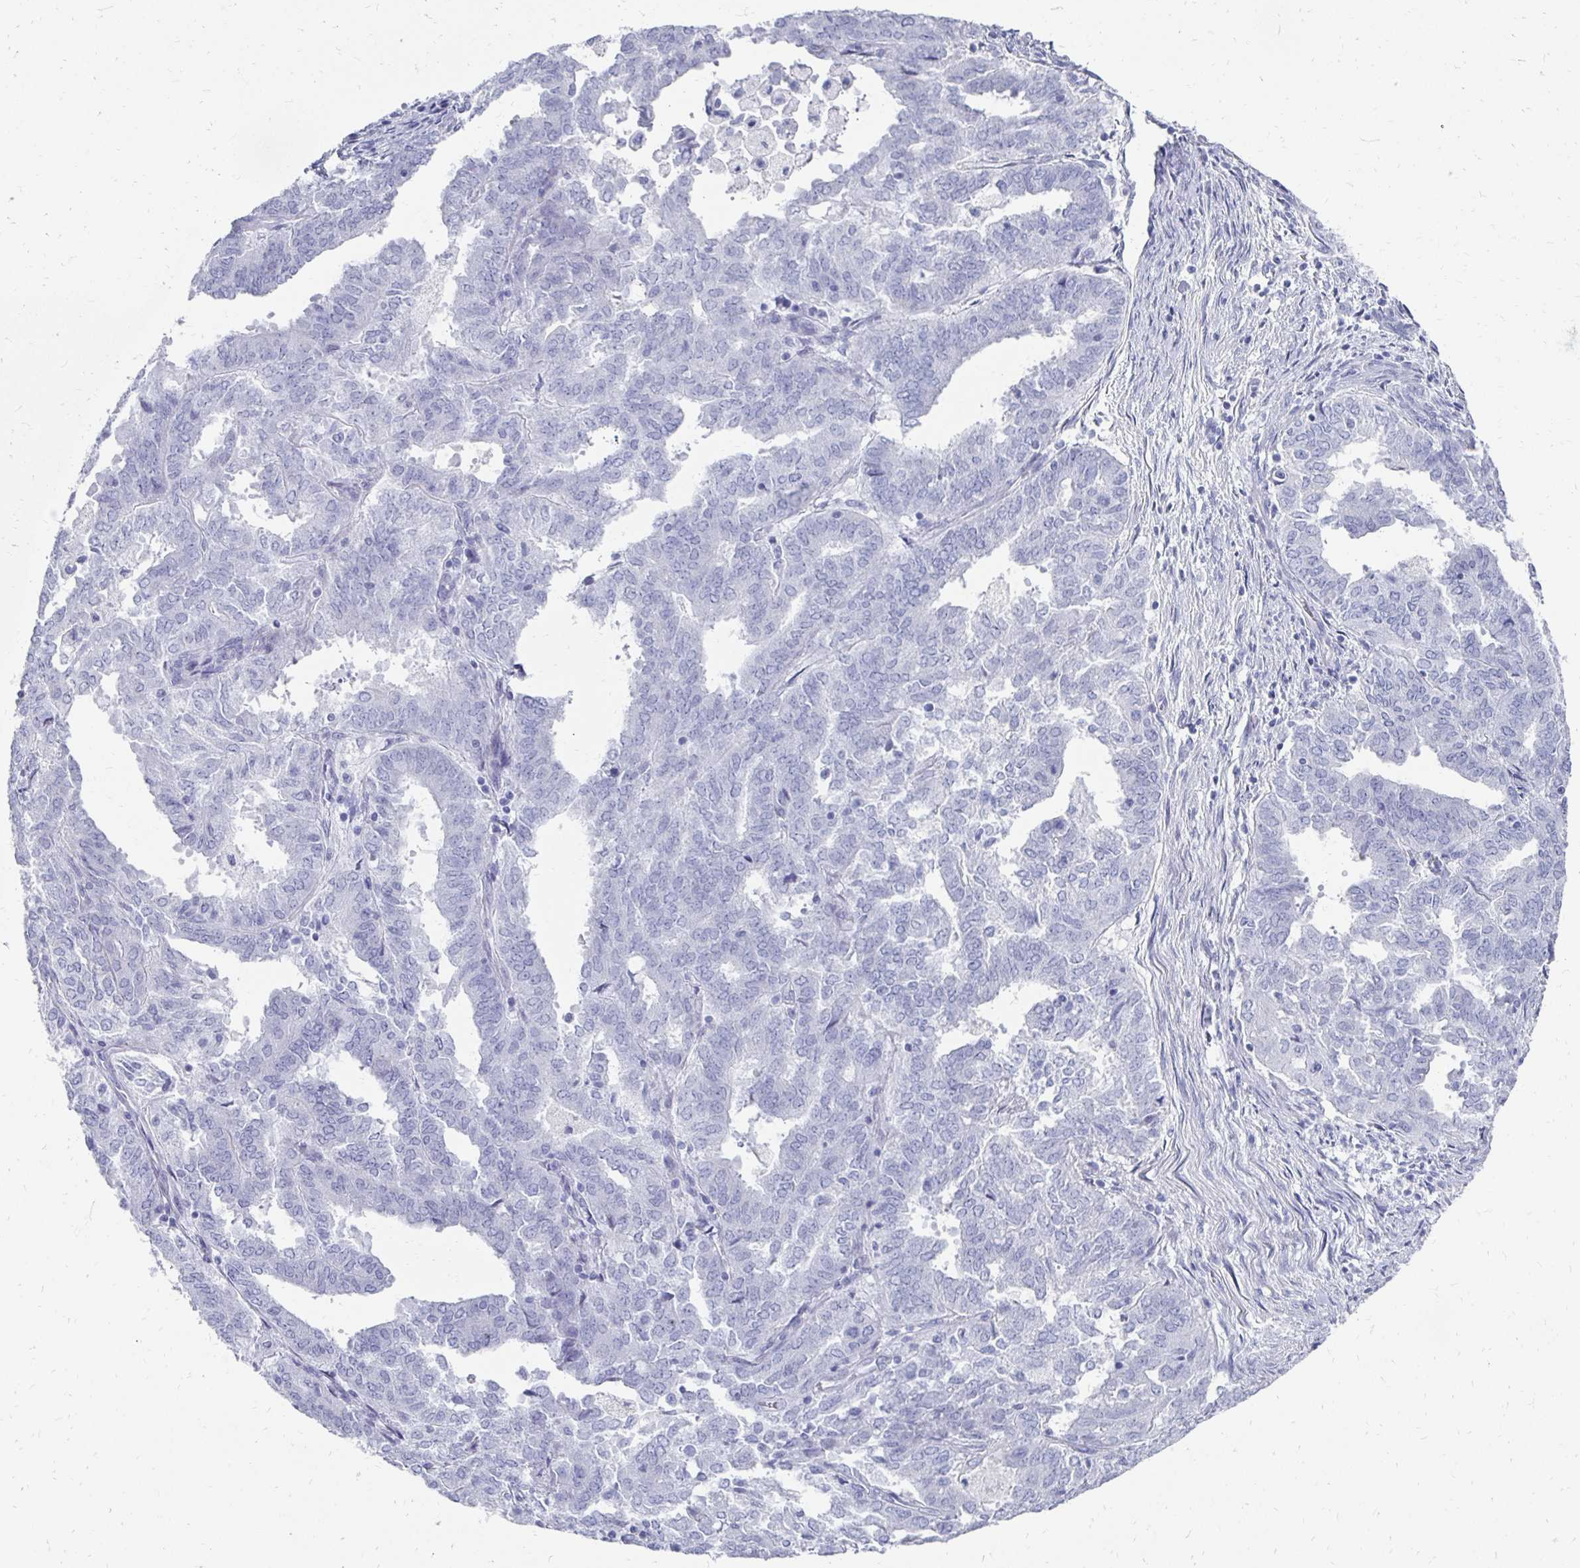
{"staining": {"intensity": "negative", "quantity": "none", "location": "none"}, "tissue": "endometrial cancer", "cell_type": "Tumor cells", "image_type": "cancer", "snomed": [{"axis": "morphology", "description": "Adenocarcinoma, NOS"}, {"axis": "topography", "description": "Endometrium"}], "caption": "An immunohistochemistry histopathology image of endometrial cancer (adenocarcinoma) is shown. There is no staining in tumor cells of endometrial cancer (adenocarcinoma). Brightfield microscopy of IHC stained with DAB (3,3'-diaminobenzidine) (brown) and hematoxylin (blue), captured at high magnification.", "gene": "SYCP3", "patient": {"sex": "female", "age": 72}}